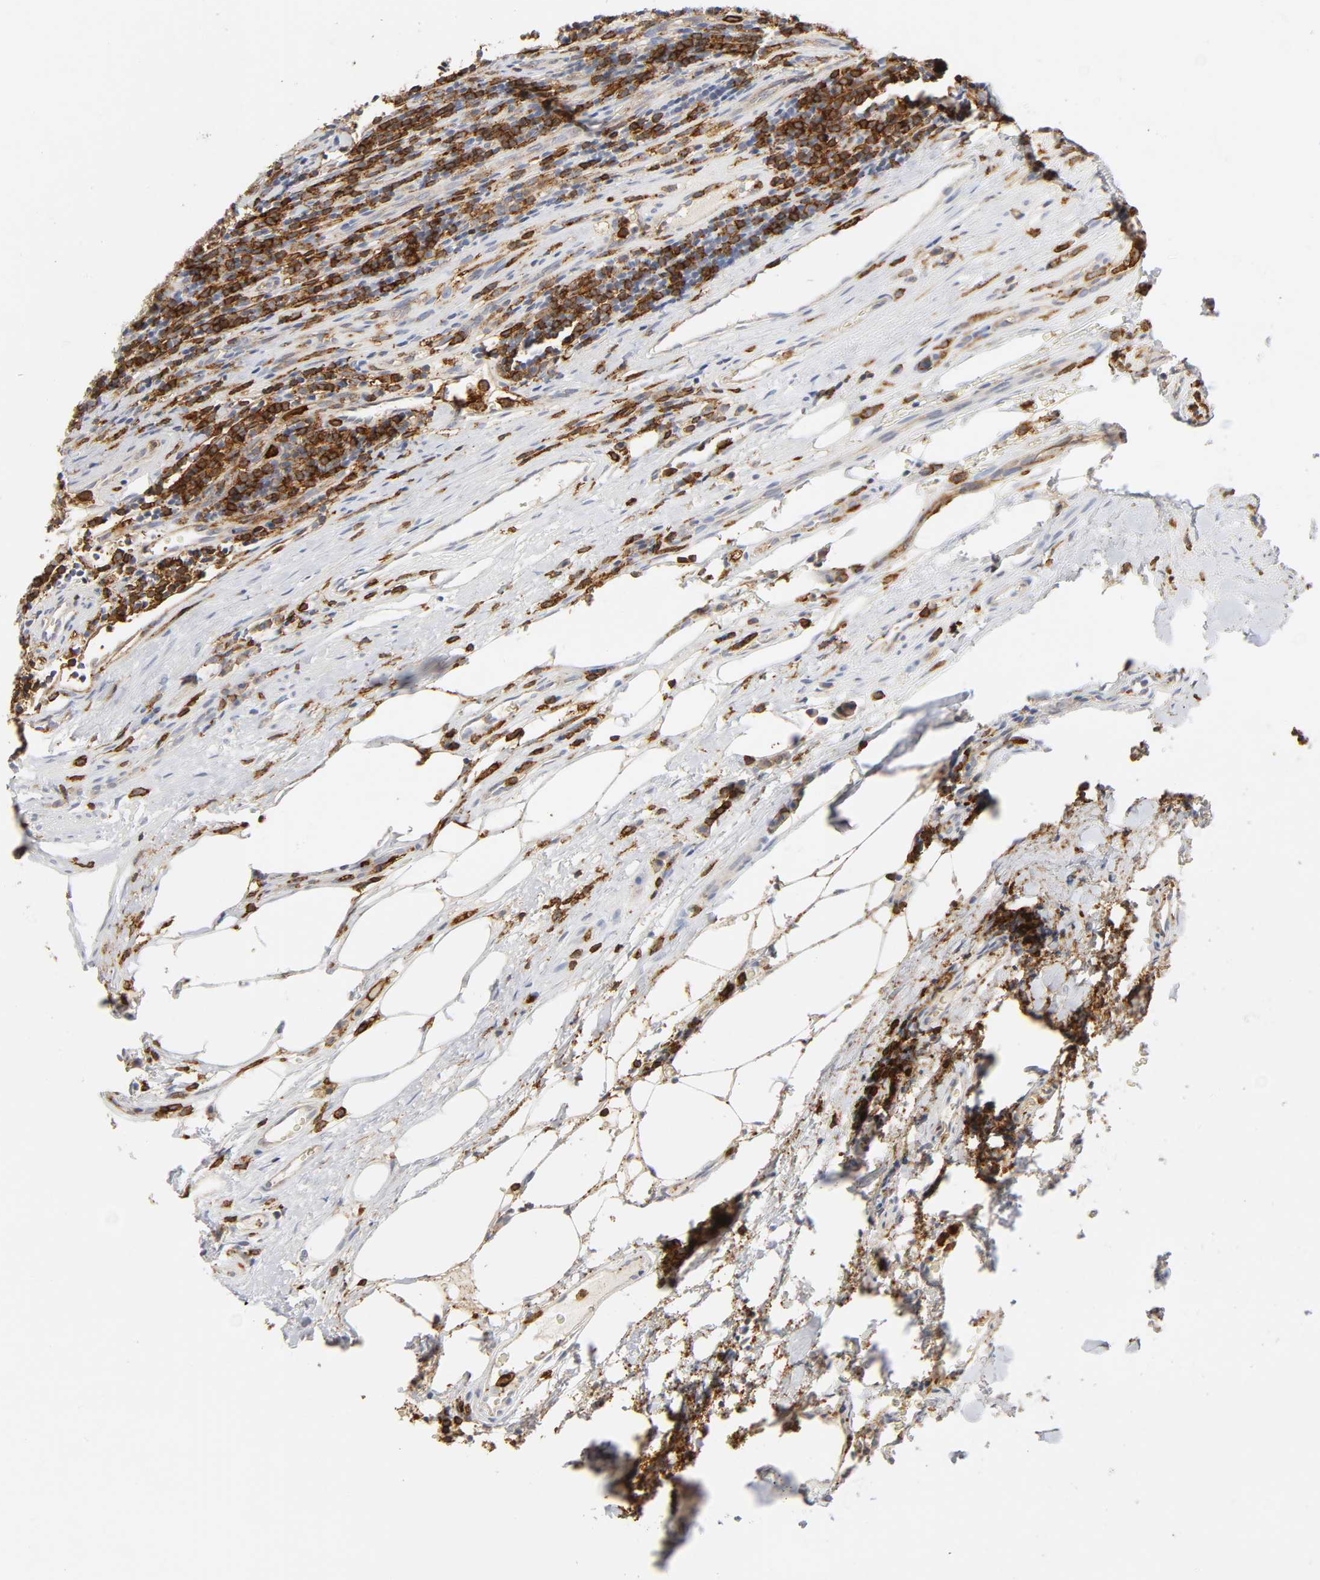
{"staining": {"intensity": "negative", "quantity": "none", "location": "none"}, "tissue": "urothelial cancer", "cell_type": "Tumor cells", "image_type": "cancer", "snomed": [{"axis": "morphology", "description": "Urothelial carcinoma, High grade"}, {"axis": "topography", "description": "Lymph node"}, {"axis": "topography", "description": "Urinary bladder"}], "caption": "Tumor cells show no significant positivity in urothelial carcinoma (high-grade).", "gene": "LYN", "patient": {"sex": "male", "age": 51}}